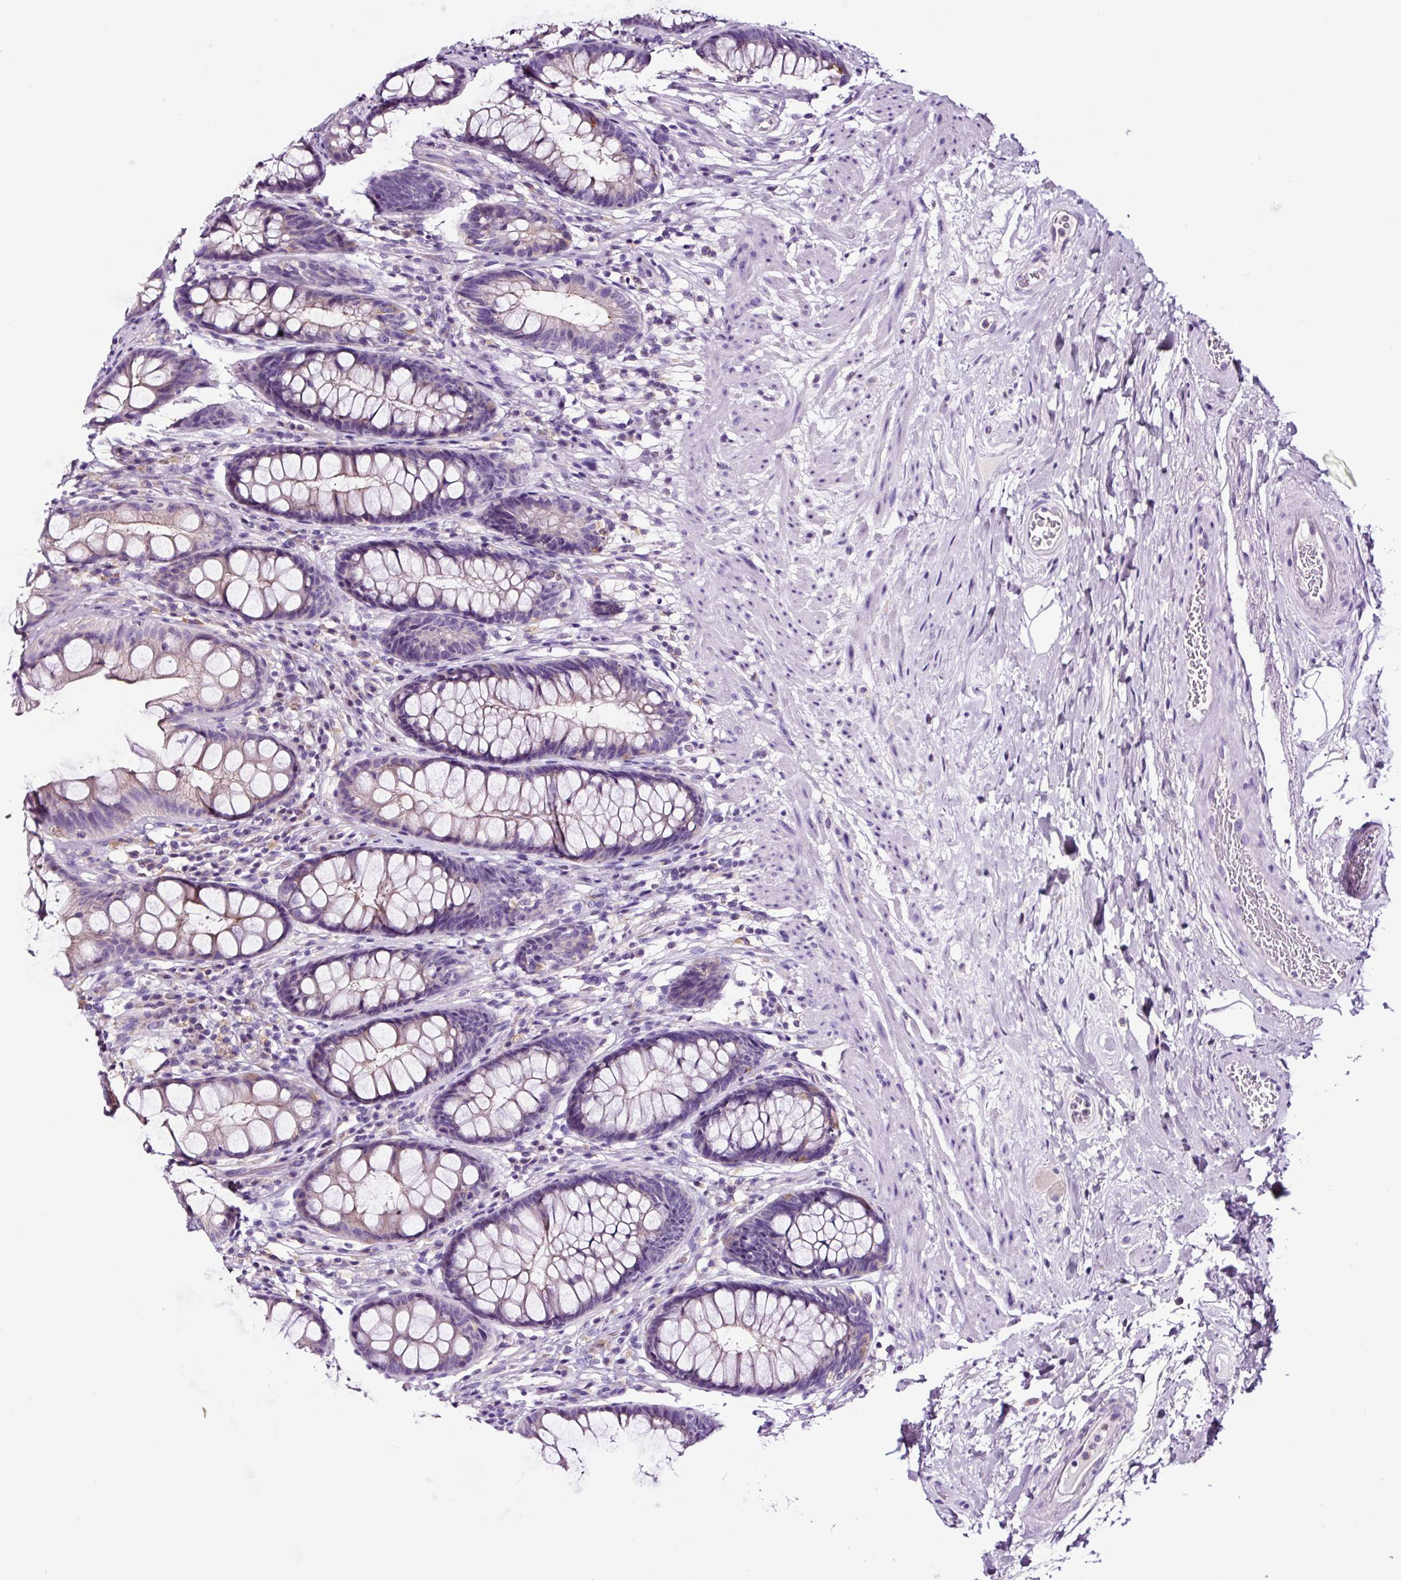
{"staining": {"intensity": "negative", "quantity": "none", "location": "none"}, "tissue": "rectum", "cell_type": "Glandular cells", "image_type": "normal", "snomed": [{"axis": "morphology", "description": "Normal tissue, NOS"}, {"axis": "topography", "description": "Rectum"}], "caption": "This is a histopathology image of IHC staining of benign rectum, which shows no staining in glandular cells.", "gene": "FBXL7", "patient": {"sex": "male", "age": 74}}